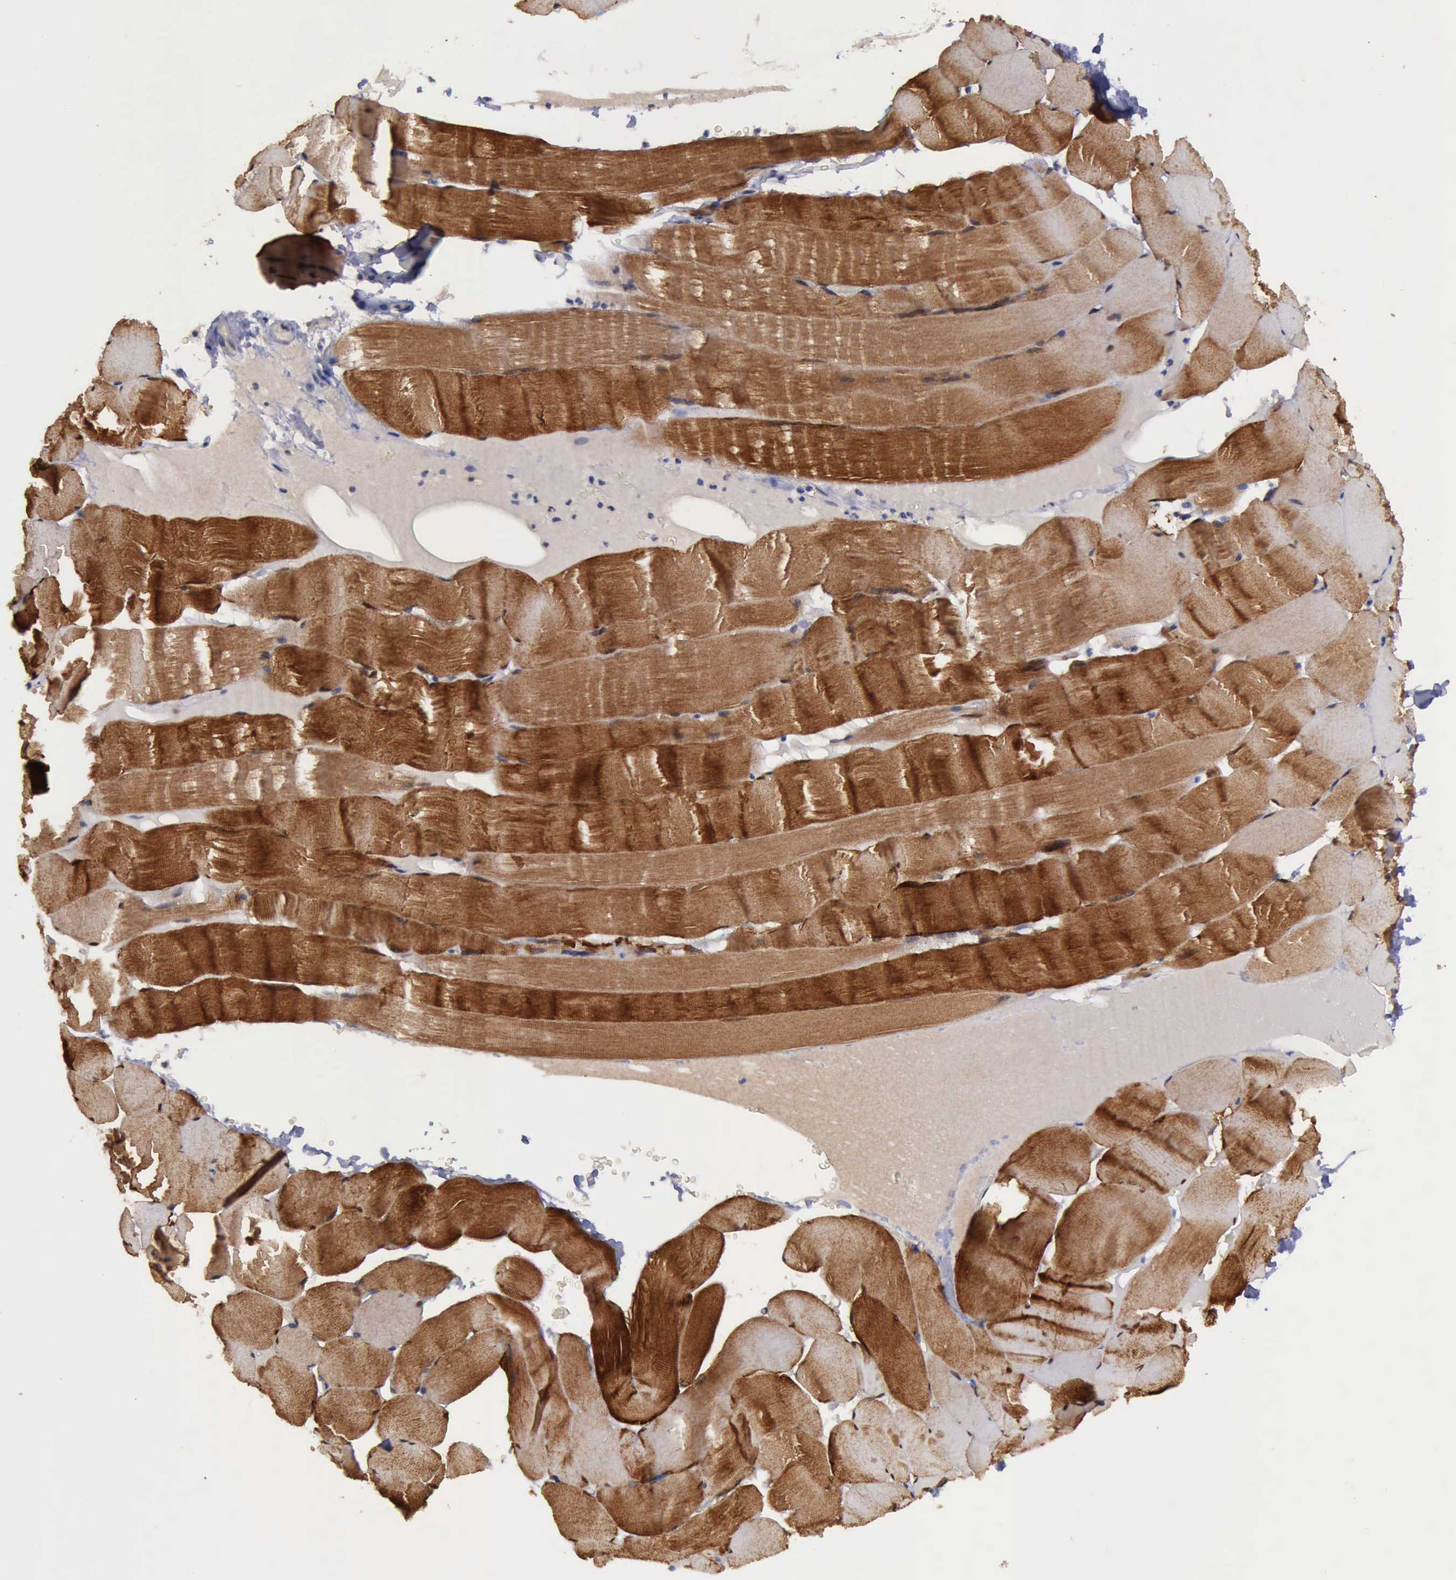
{"staining": {"intensity": "moderate", "quantity": ">75%", "location": "cytoplasmic/membranous"}, "tissue": "skeletal muscle", "cell_type": "Myocytes", "image_type": "normal", "snomed": [{"axis": "morphology", "description": "Normal tissue, NOS"}, {"axis": "topography", "description": "Skeletal muscle"}], "caption": "Myocytes demonstrate moderate cytoplasmic/membranous staining in approximately >75% of cells in unremarkable skeletal muscle. Using DAB (3,3'-diaminobenzidine) (brown) and hematoxylin (blue) stains, captured at high magnification using brightfield microscopy.", "gene": "PHKA1", "patient": {"sex": "male", "age": 62}}